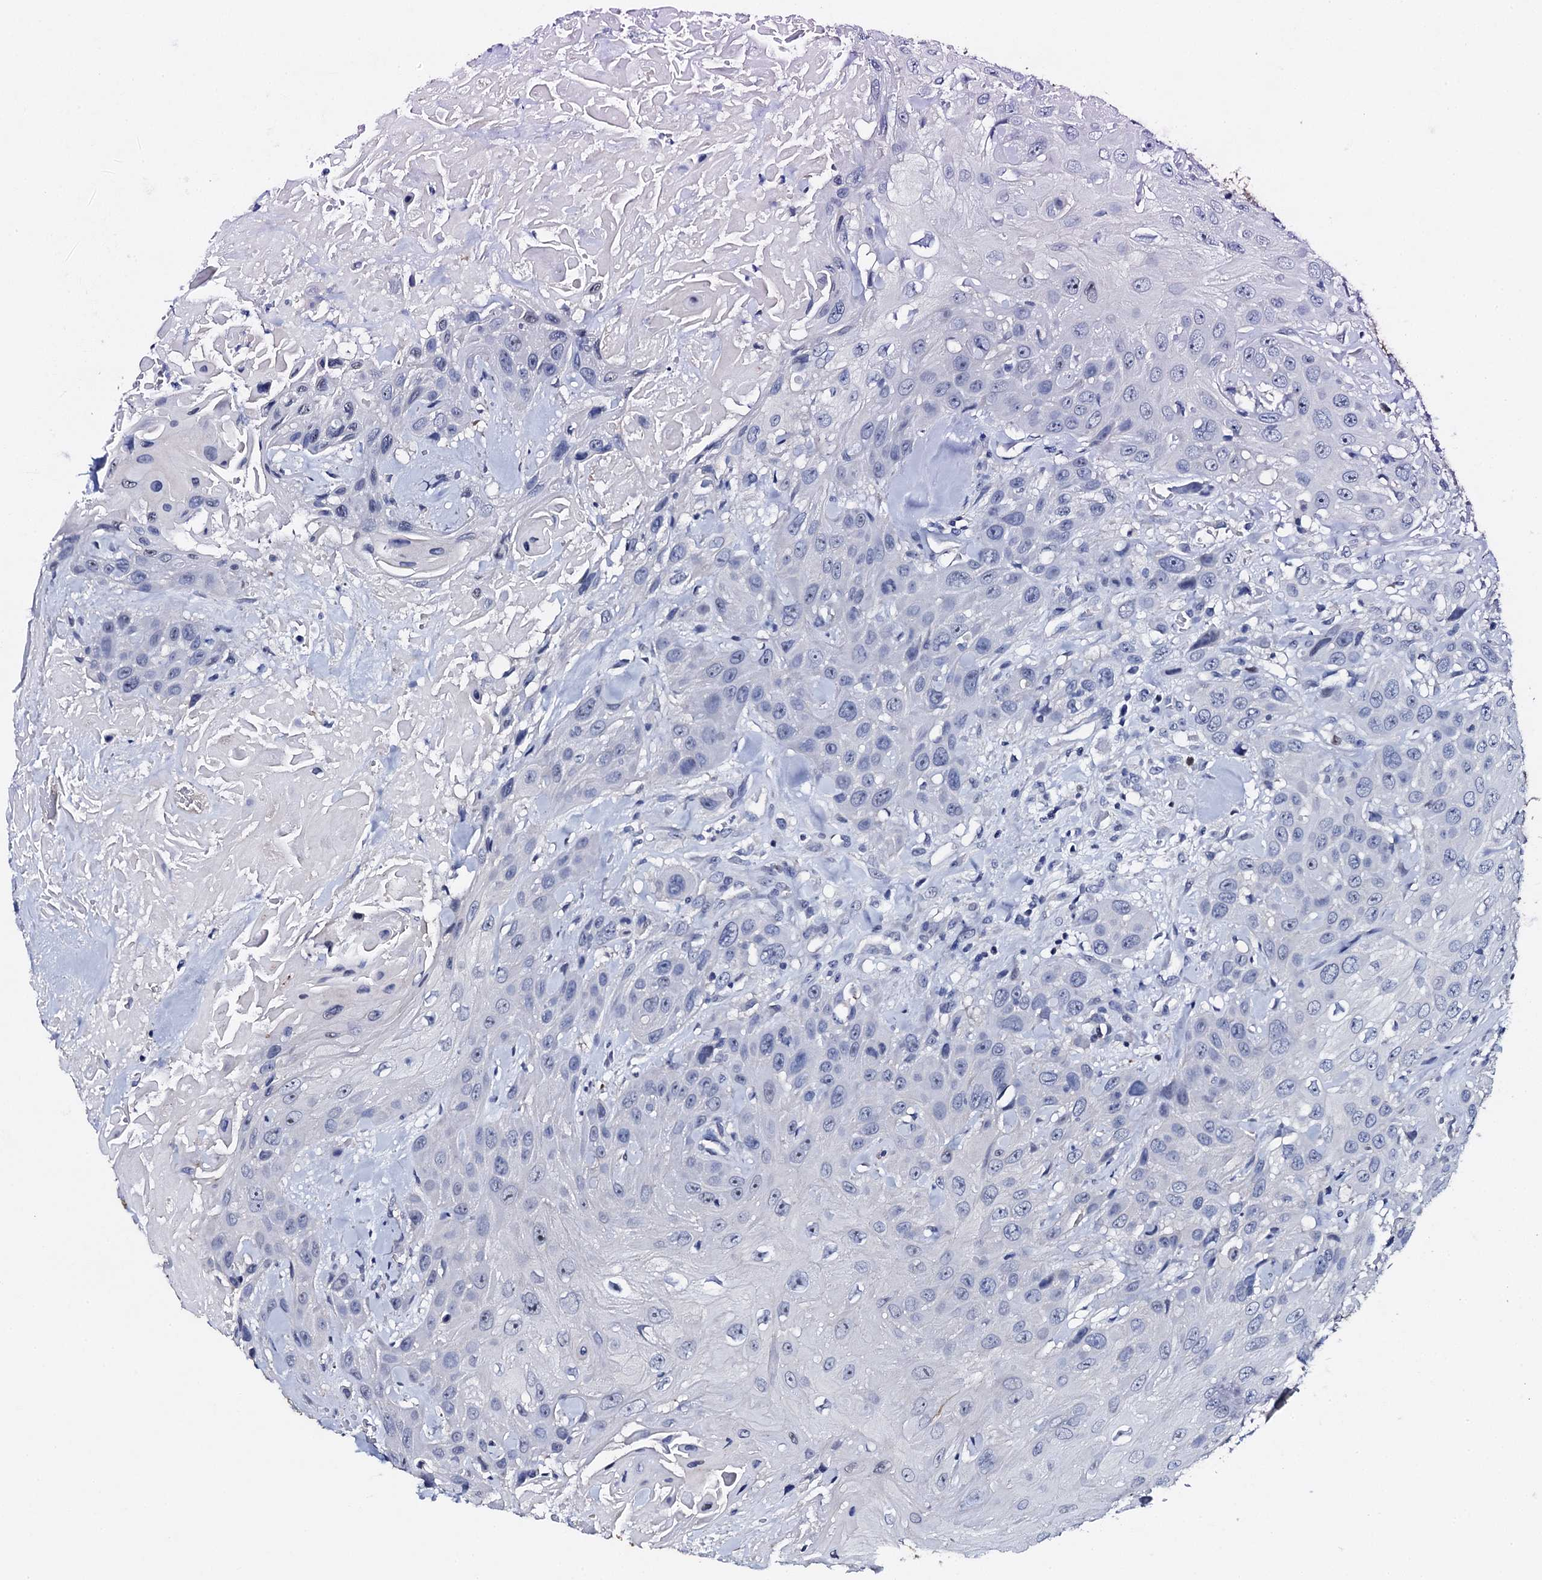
{"staining": {"intensity": "negative", "quantity": "none", "location": "none"}, "tissue": "head and neck cancer", "cell_type": "Tumor cells", "image_type": "cancer", "snomed": [{"axis": "morphology", "description": "Squamous cell carcinoma, NOS"}, {"axis": "topography", "description": "Head-Neck"}], "caption": "The histopathology image exhibits no significant positivity in tumor cells of head and neck cancer.", "gene": "NPM2", "patient": {"sex": "male", "age": 81}}